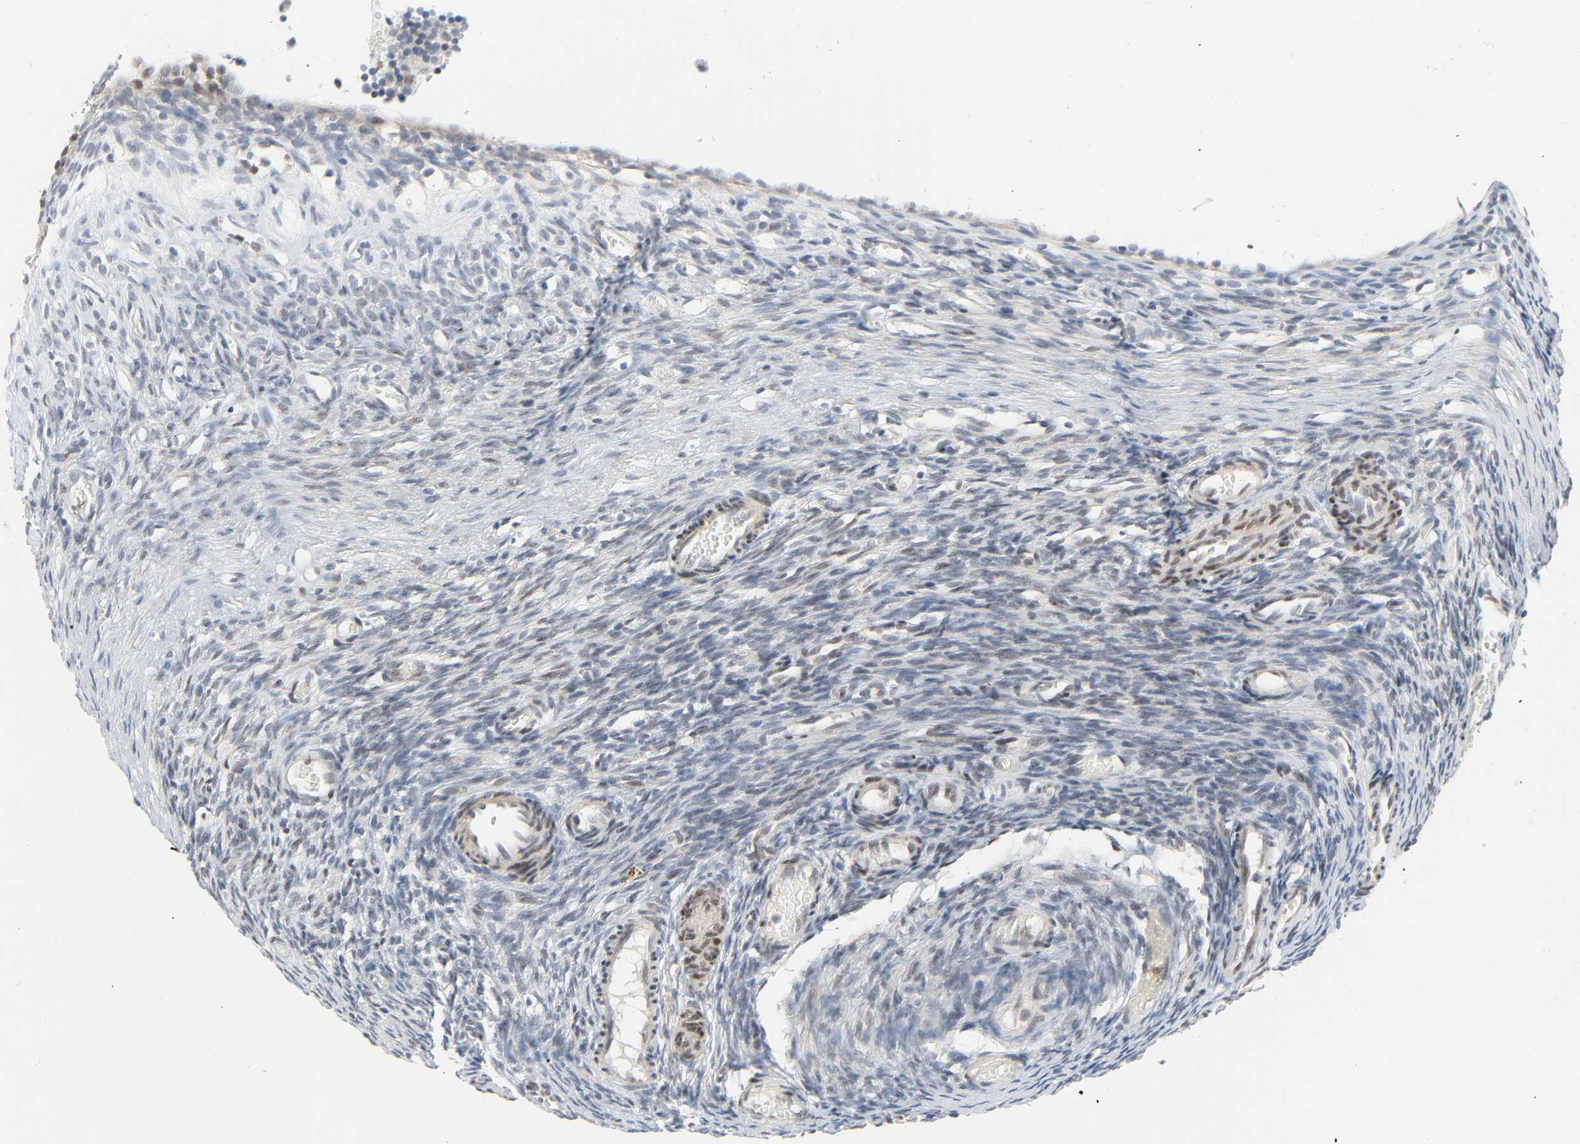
{"staining": {"intensity": "weak", "quantity": "<25%", "location": "nuclear"}, "tissue": "ovary", "cell_type": "Ovarian stroma cells", "image_type": "normal", "snomed": [{"axis": "morphology", "description": "Normal tissue, NOS"}, {"axis": "topography", "description": "Ovary"}], "caption": "Image shows no protein staining in ovarian stroma cells of unremarkable ovary. (Immunohistochemistry (ihc), brightfield microscopy, high magnification).", "gene": "ZBTB16", "patient": {"sex": "female", "age": 35}}